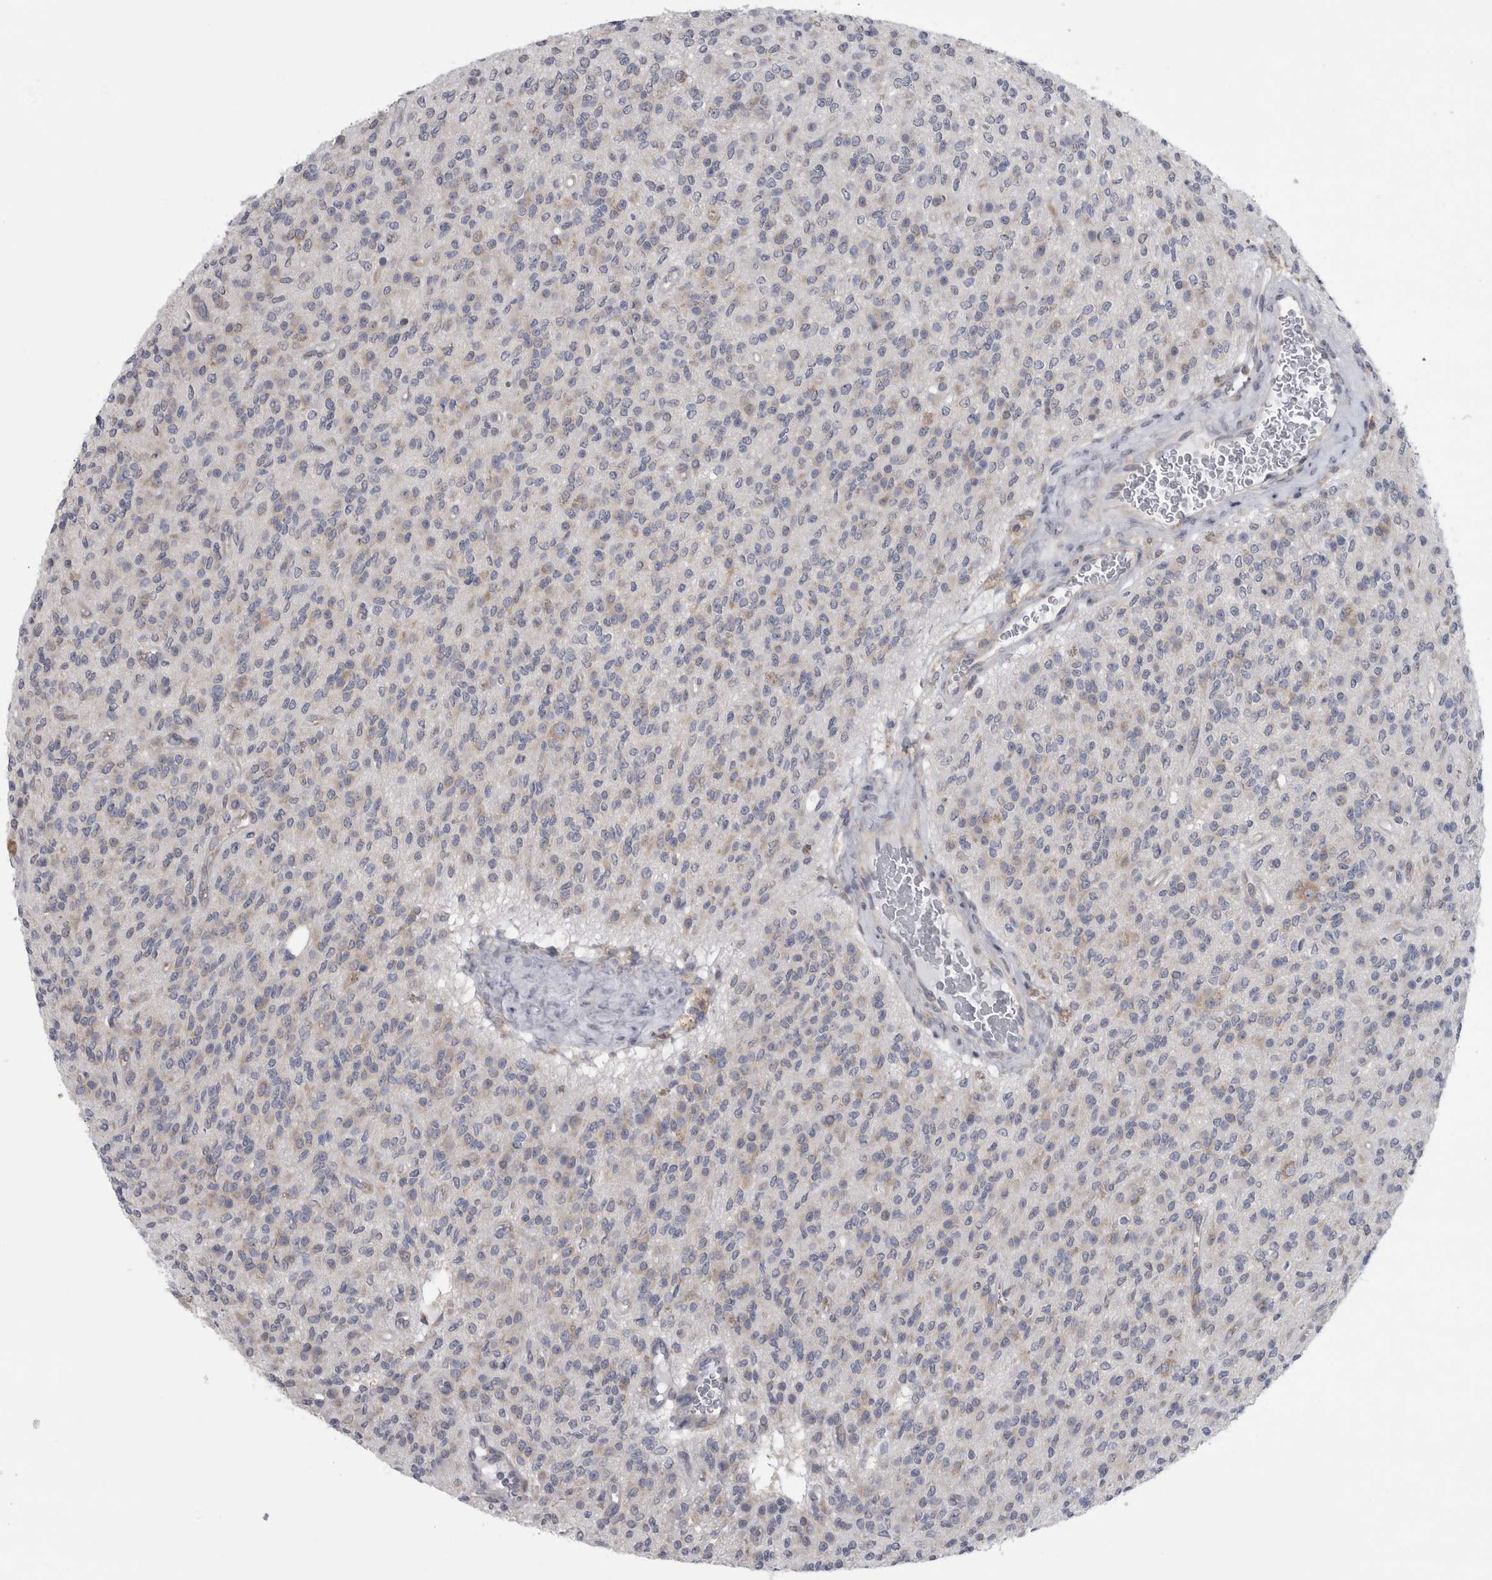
{"staining": {"intensity": "weak", "quantity": "<25%", "location": "cytoplasmic/membranous"}, "tissue": "glioma", "cell_type": "Tumor cells", "image_type": "cancer", "snomed": [{"axis": "morphology", "description": "Glioma, malignant, High grade"}, {"axis": "topography", "description": "Brain"}], "caption": "High magnification brightfield microscopy of malignant glioma (high-grade) stained with DAB (brown) and counterstained with hematoxylin (blue): tumor cells show no significant positivity.", "gene": "PRRC2C", "patient": {"sex": "male", "age": 34}}